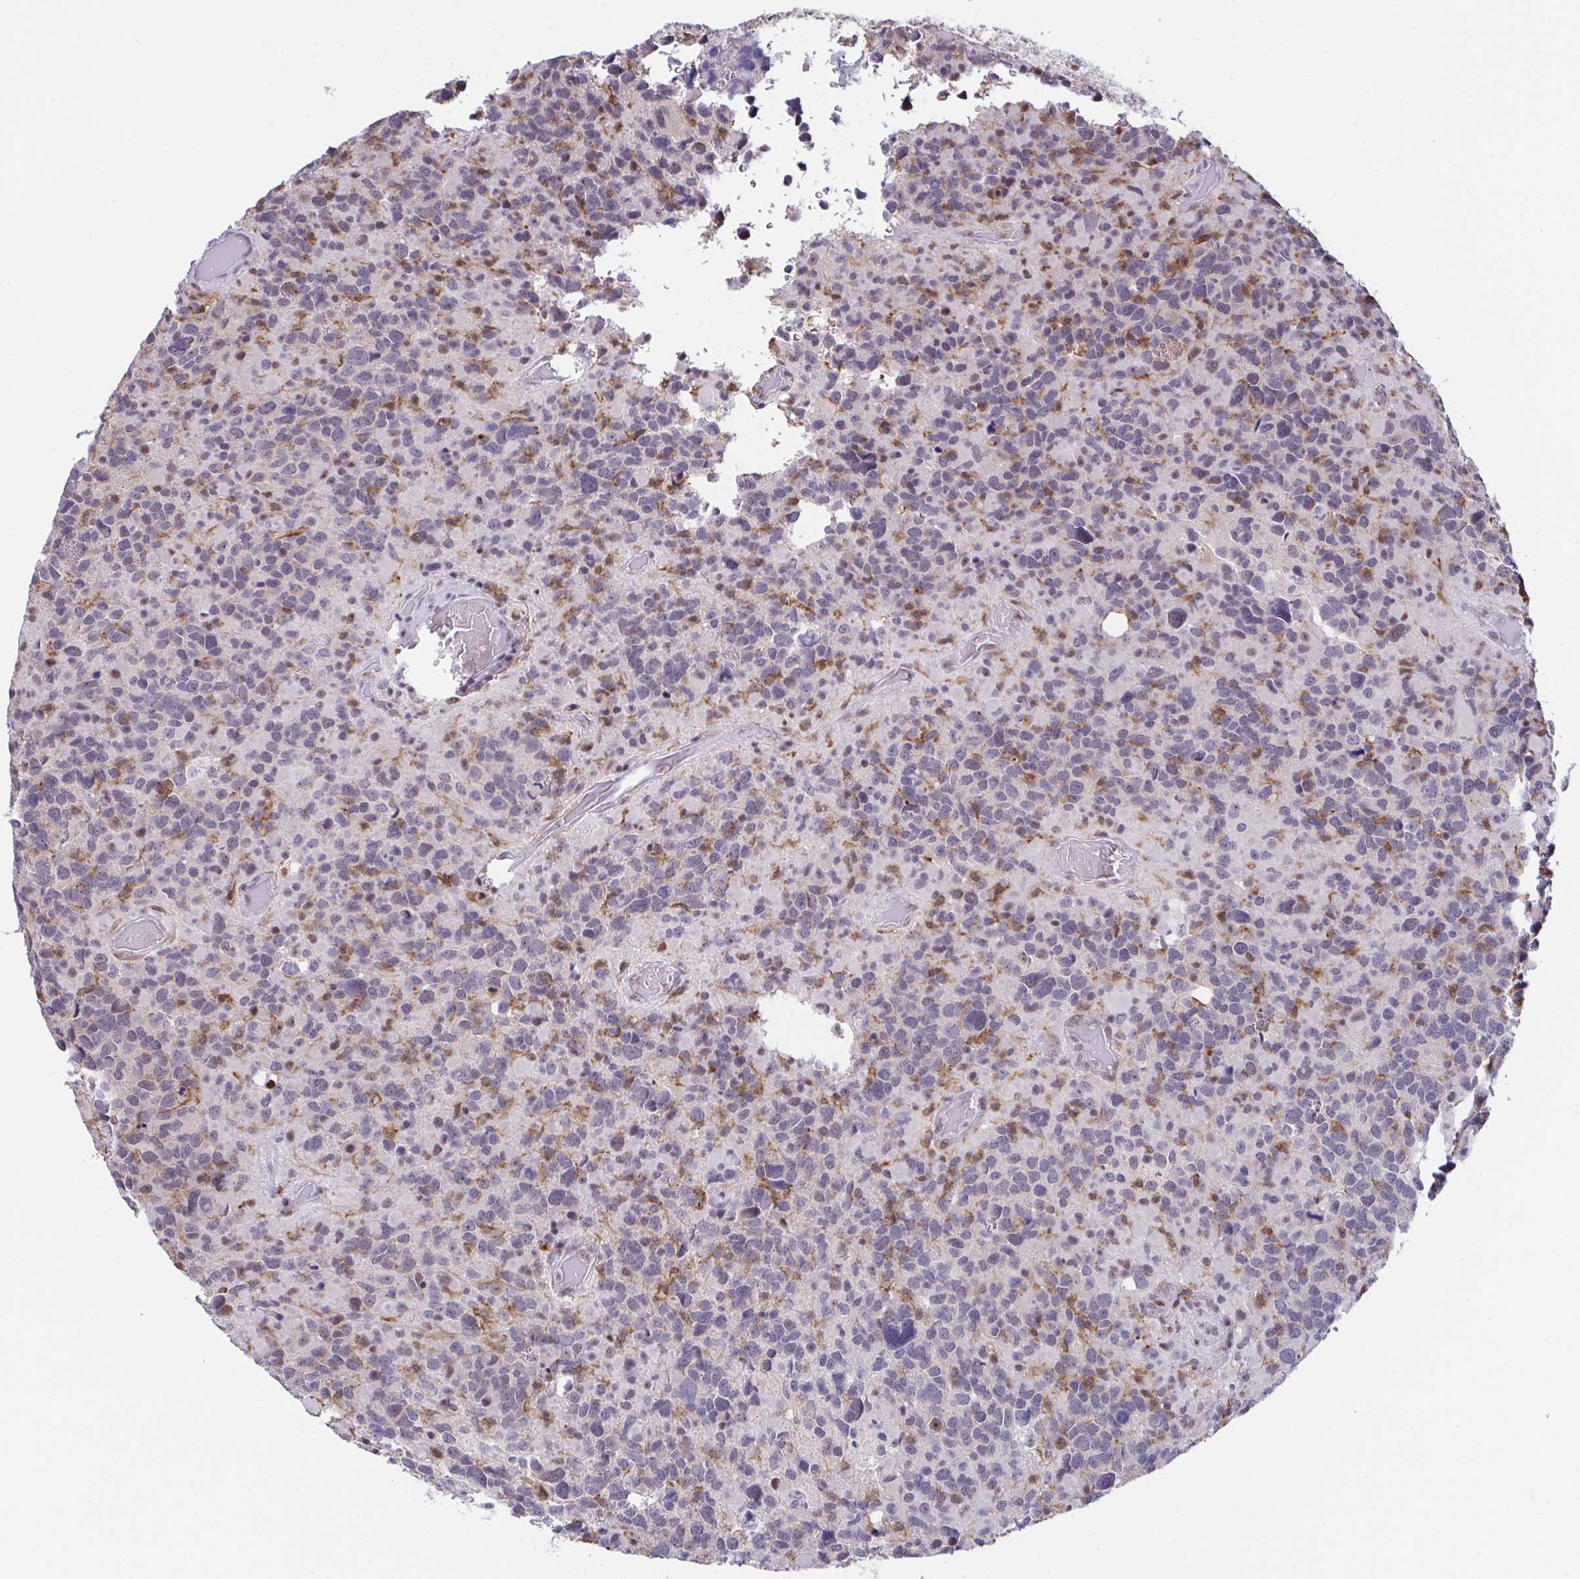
{"staining": {"intensity": "weak", "quantity": "<25%", "location": "nuclear"}, "tissue": "glioma", "cell_type": "Tumor cells", "image_type": "cancer", "snomed": [{"axis": "morphology", "description": "Glioma, malignant, High grade"}, {"axis": "topography", "description": "Brain"}], "caption": "Immunohistochemistry micrograph of neoplastic tissue: human glioma stained with DAB exhibits no significant protein positivity in tumor cells. (DAB immunohistochemistry (IHC), high magnification).", "gene": "OR6K3", "patient": {"sex": "female", "age": 40}}